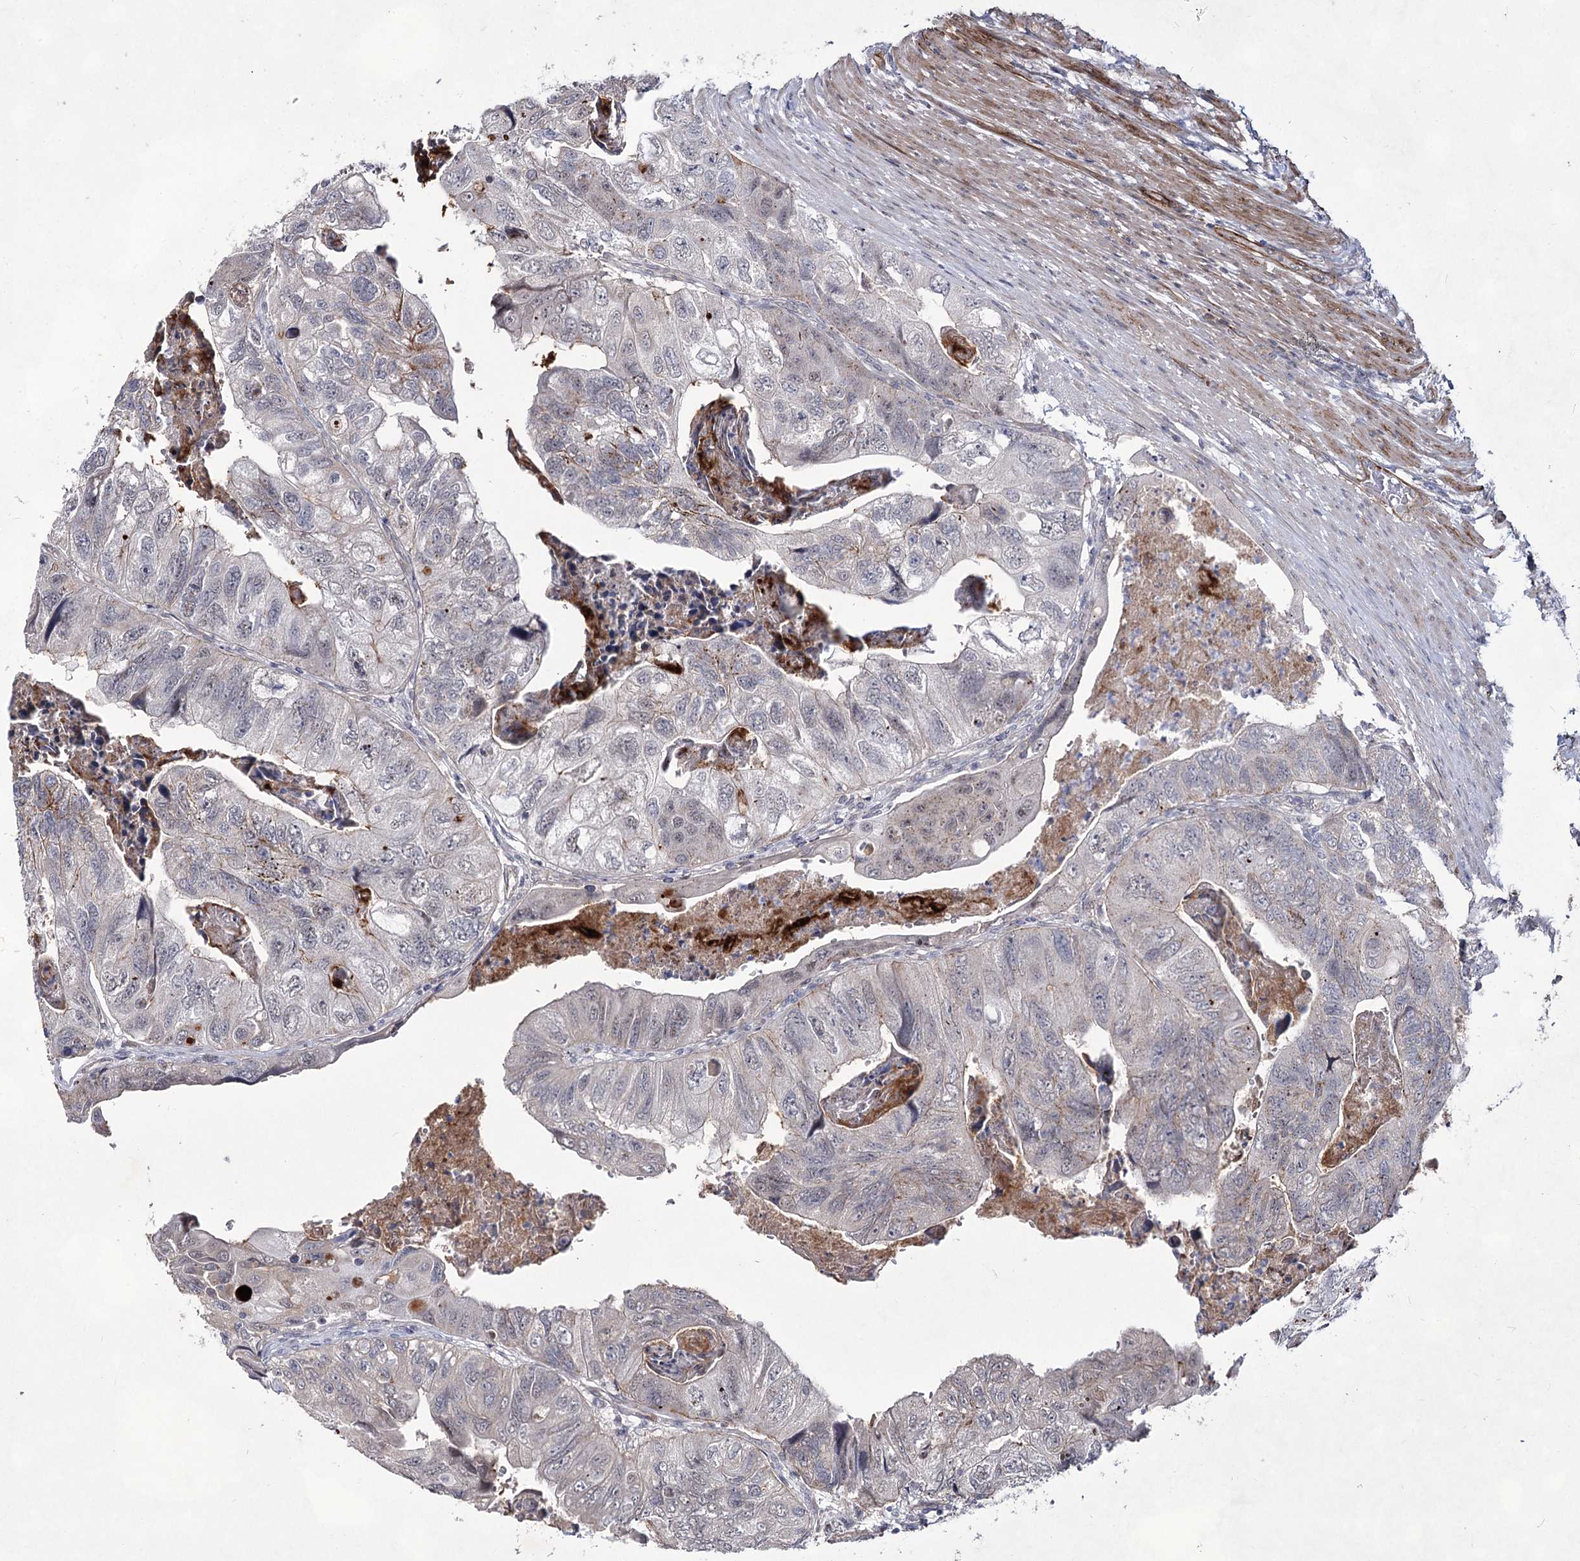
{"staining": {"intensity": "negative", "quantity": "none", "location": "none"}, "tissue": "colorectal cancer", "cell_type": "Tumor cells", "image_type": "cancer", "snomed": [{"axis": "morphology", "description": "Adenocarcinoma, NOS"}, {"axis": "topography", "description": "Rectum"}], "caption": "Immunohistochemistry (IHC) histopathology image of human colorectal adenocarcinoma stained for a protein (brown), which exhibits no positivity in tumor cells. Nuclei are stained in blue.", "gene": "ATL2", "patient": {"sex": "male", "age": 63}}